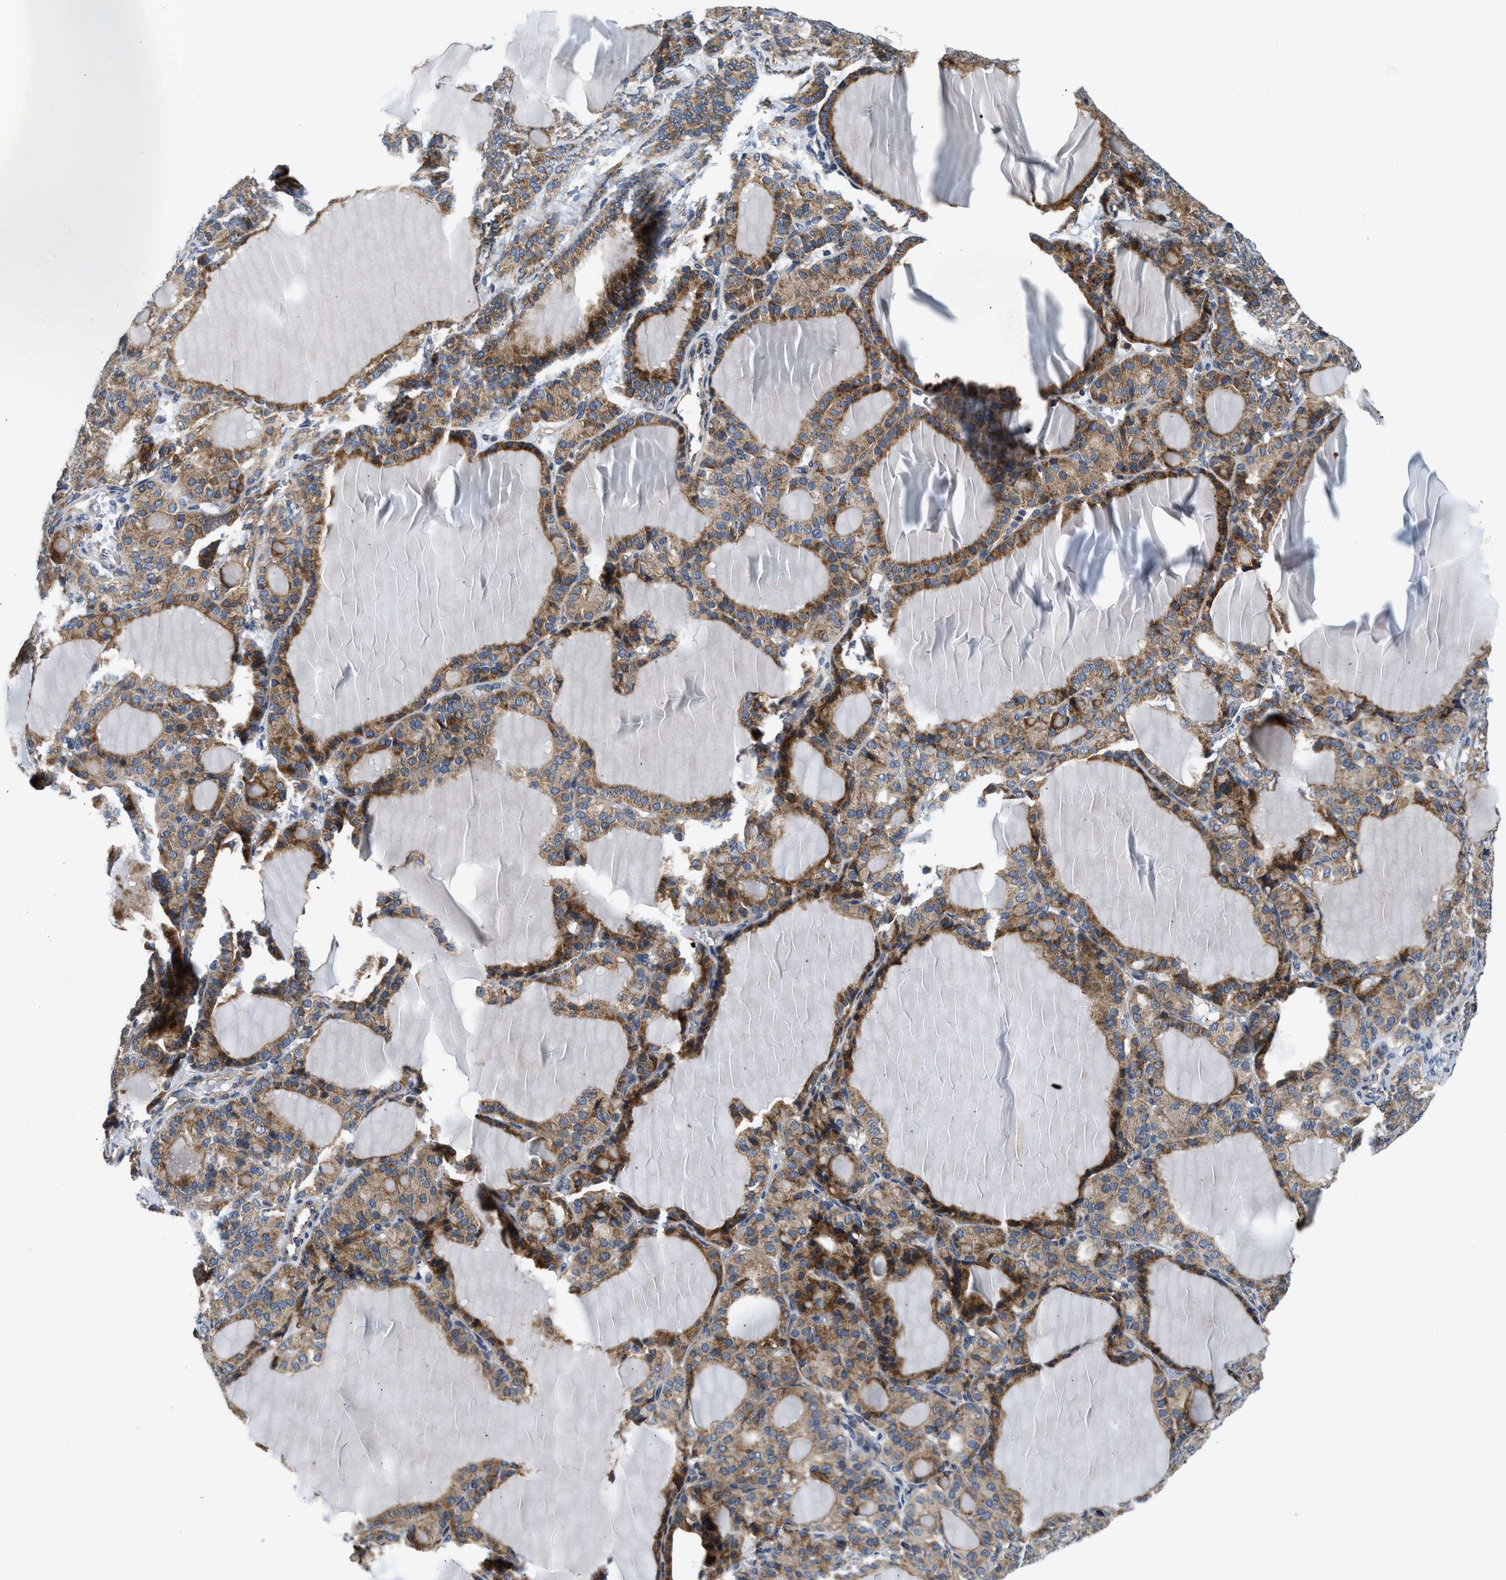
{"staining": {"intensity": "moderate", "quantity": ">75%", "location": "cytoplasmic/membranous"}, "tissue": "thyroid gland", "cell_type": "Glandular cells", "image_type": "normal", "snomed": [{"axis": "morphology", "description": "Normal tissue, NOS"}, {"axis": "topography", "description": "Thyroid gland"}], "caption": "The immunohistochemical stain shows moderate cytoplasmic/membranous positivity in glandular cells of normal thyroid gland. Using DAB (brown) and hematoxylin (blue) stains, captured at high magnification using brightfield microscopy.", "gene": "LPIN2", "patient": {"sex": "female", "age": 28}}